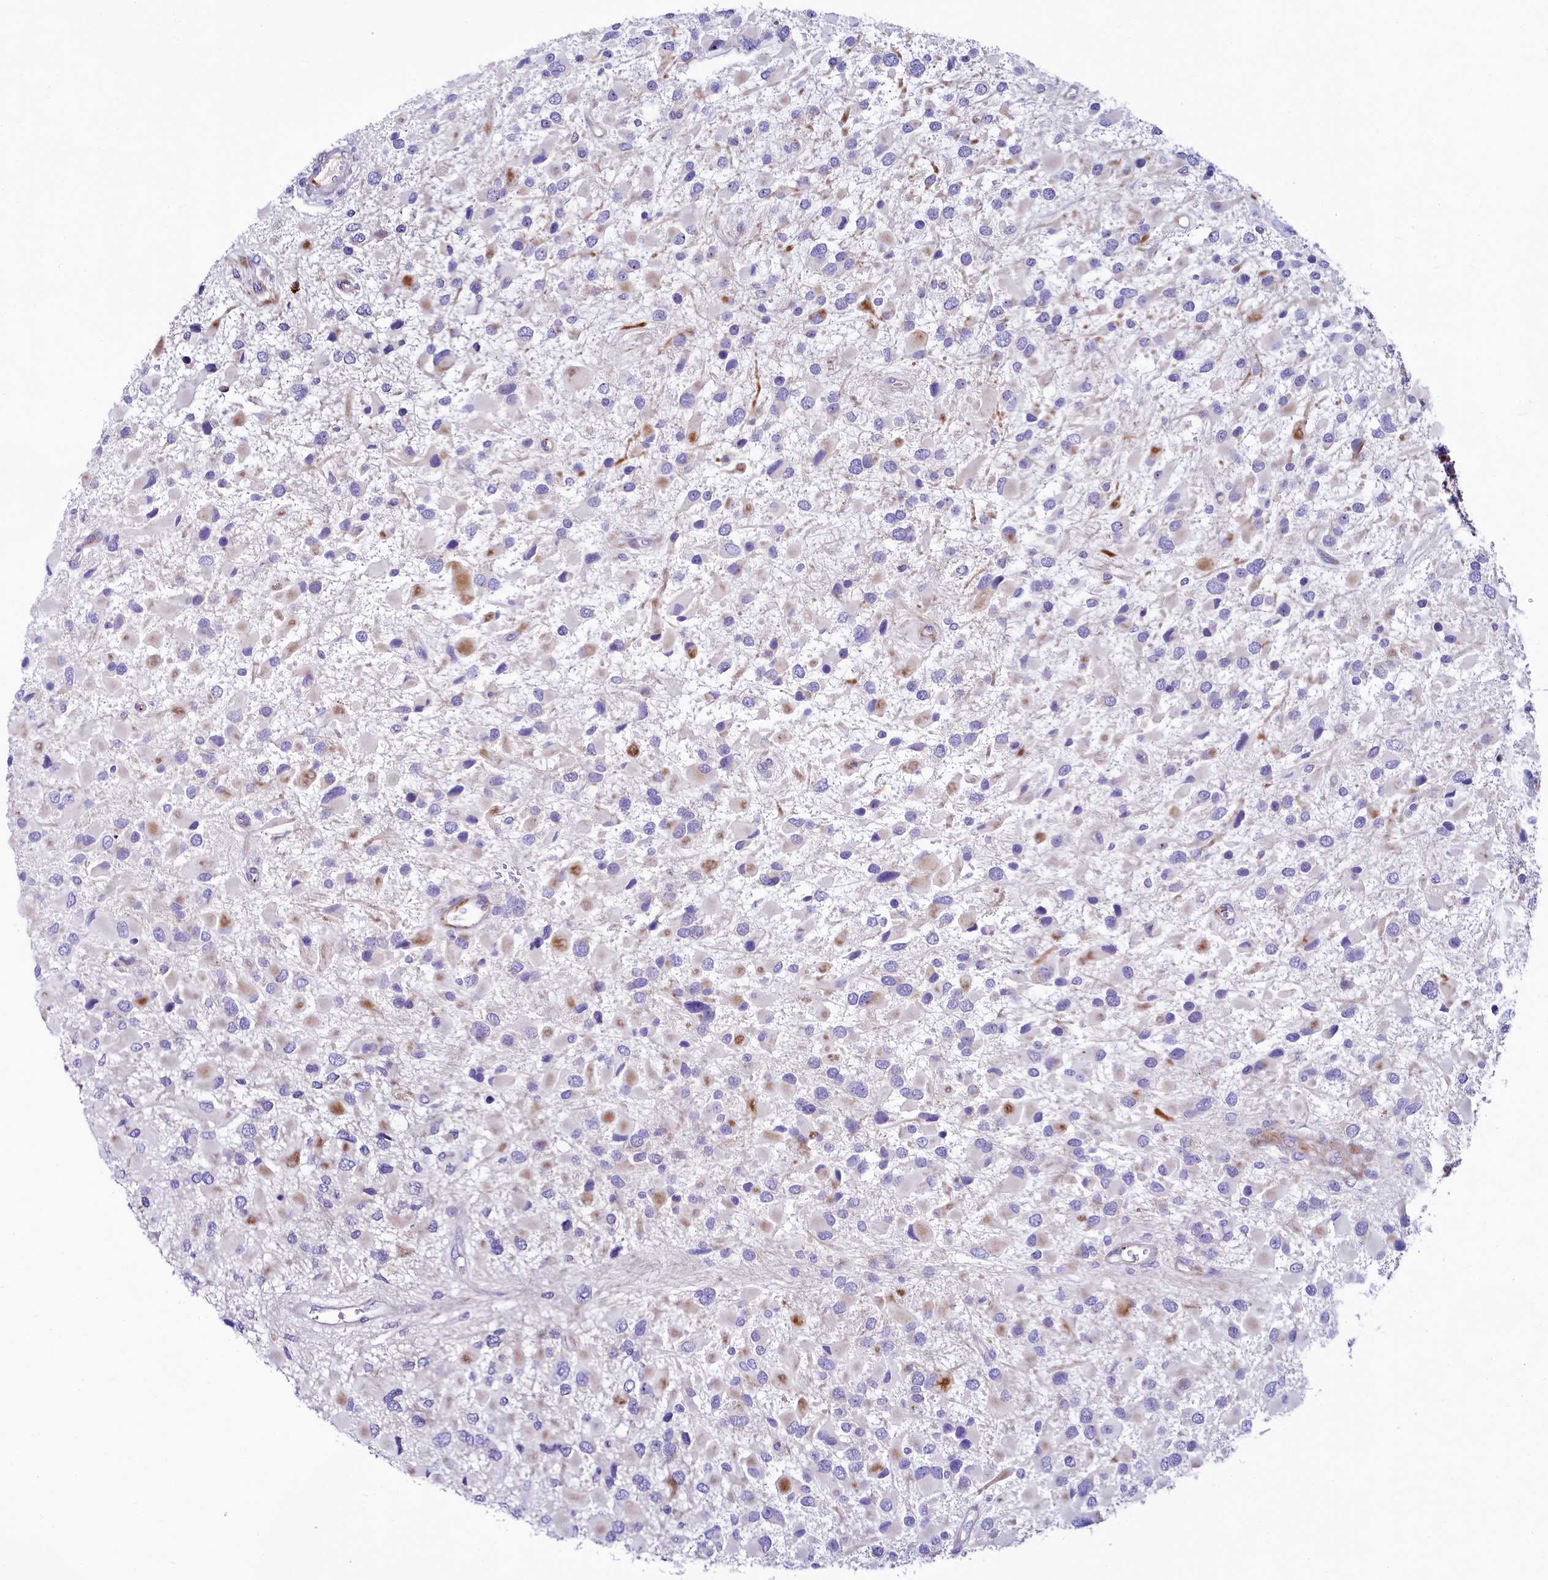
{"staining": {"intensity": "weak", "quantity": "<25%", "location": "cytoplasmic/membranous"}, "tissue": "glioma", "cell_type": "Tumor cells", "image_type": "cancer", "snomed": [{"axis": "morphology", "description": "Glioma, malignant, High grade"}, {"axis": "topography", "description": "Brain"}], "caption": "Image shows no significant protein staining in tumor cells of high-grade glioma (malignant).", "gene": "SH3TC2", "patient": {"sex": "male", "age": 53}}